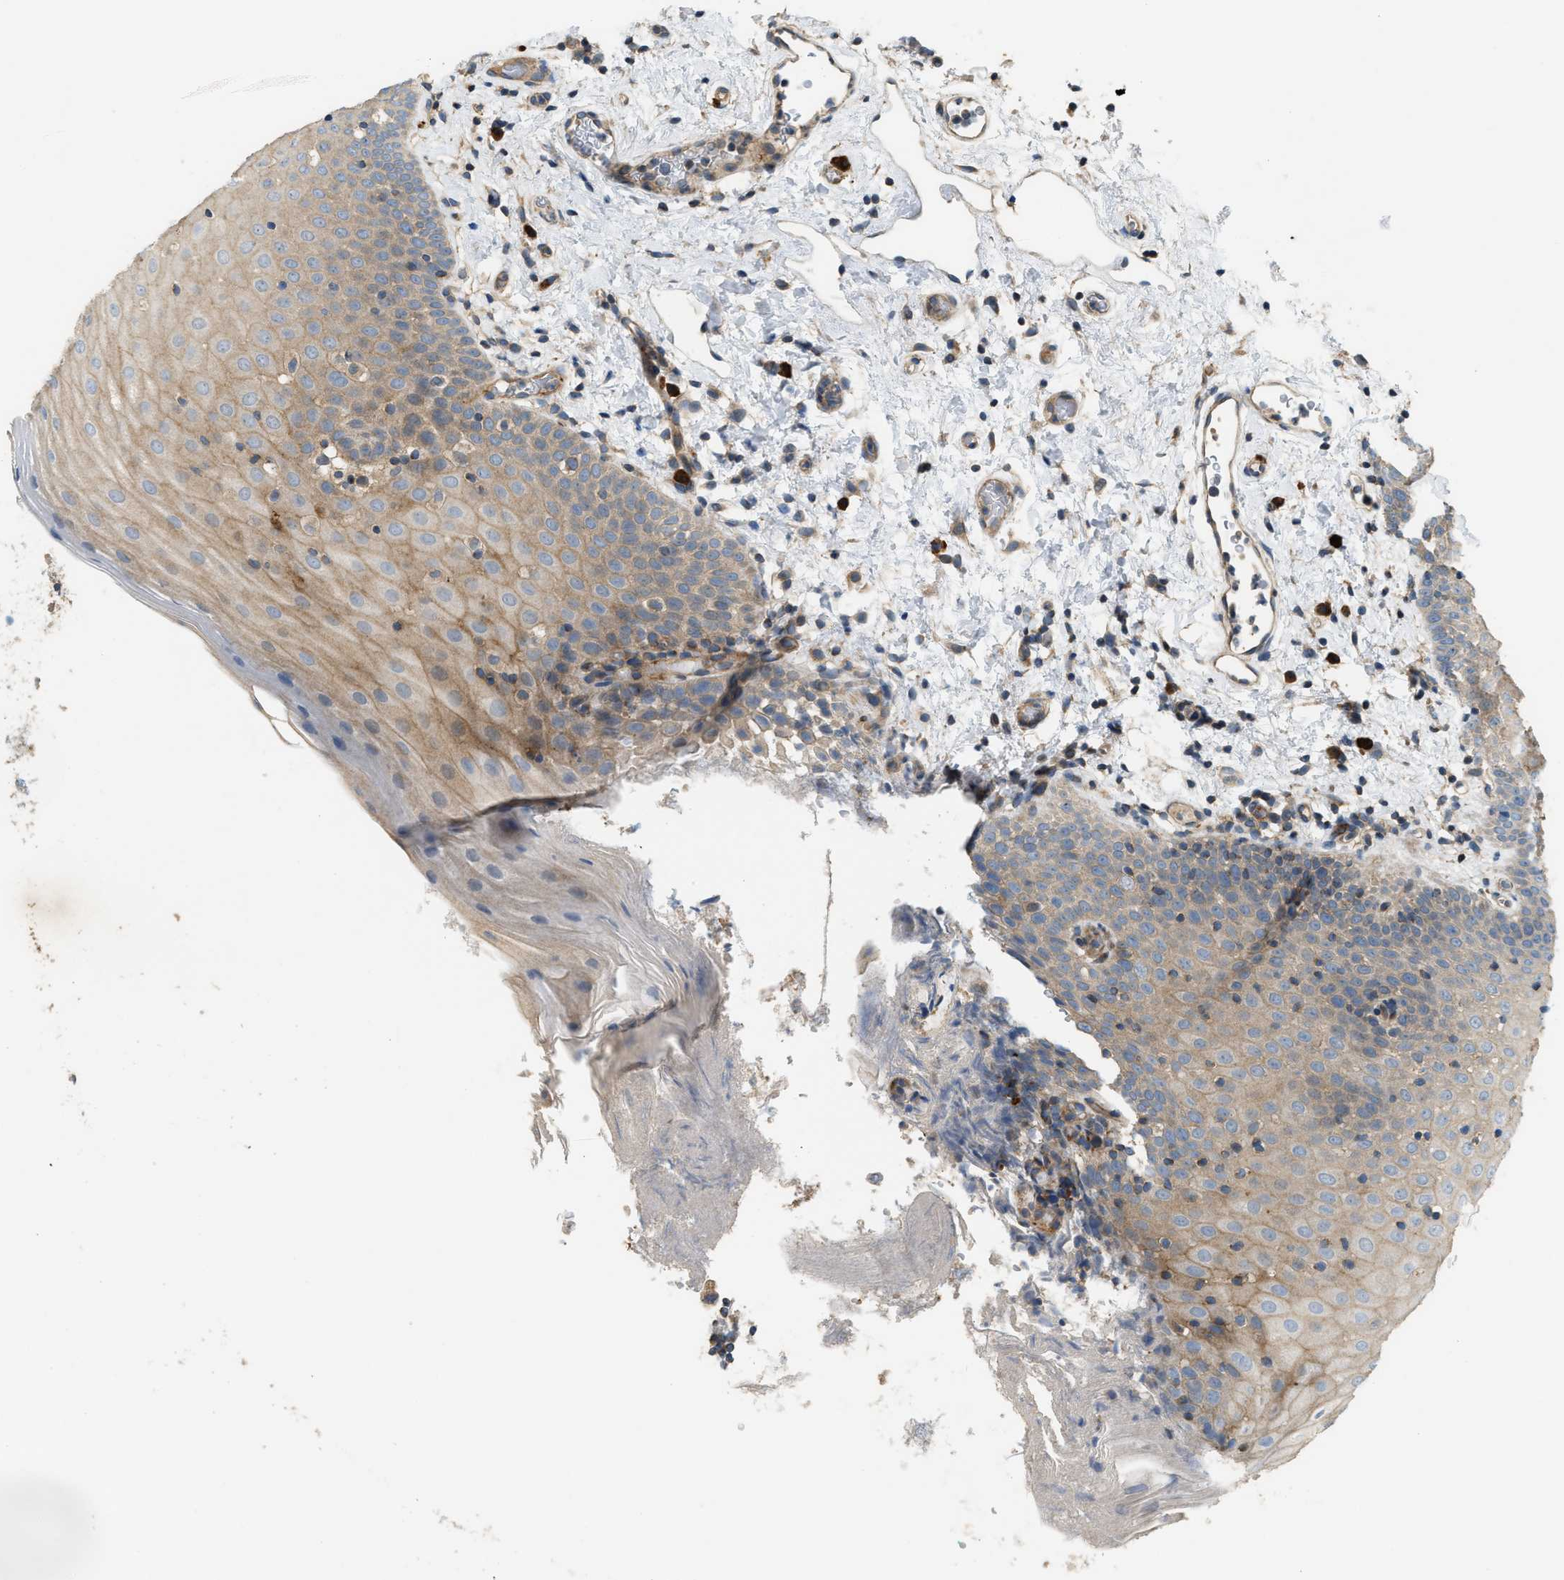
{"staining": {"intensity": "moderate", "quantity": "25%-75%", "location": "cytoplasmic/membranous"}, "tissue": "oral mucosa", "cell_type": "Squamous epithelial cells", "image_type": "normal", "snomed": [{"axis": "morphology", "description": "Normal tissue, NOS"}, {"axis": "topography", "description": "Oral tissue"}], "caption": "Immunohistochemistry (DAB) staining of unremarkable oral mucosa displays moderate cytoplasmic/membranous protein staining in approximately 25%-75% of squamous epithelial cells.", "gene": "BTN3A2", "patient": {"sex": "male", "age": 66}}